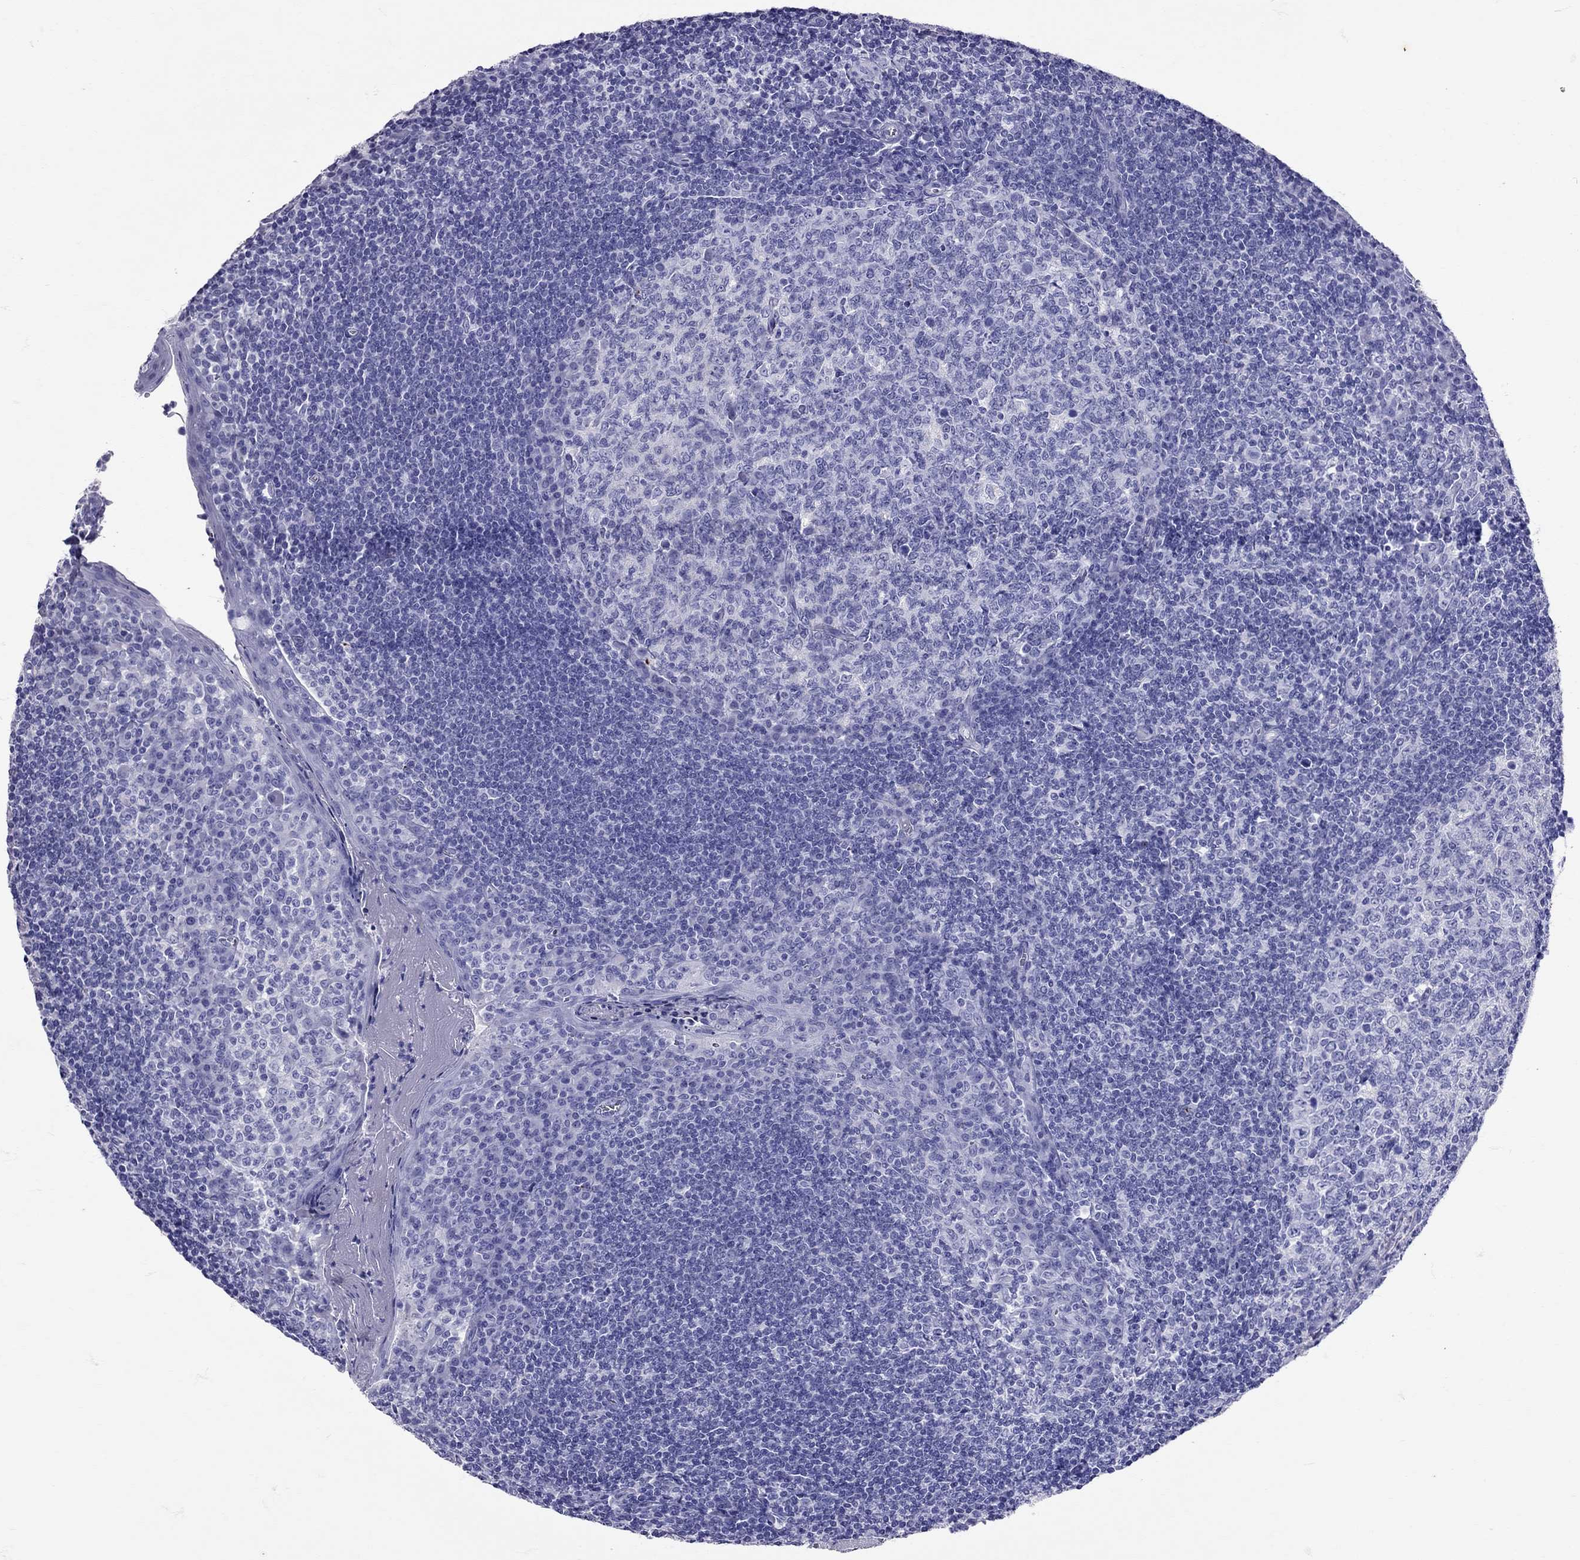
{"staining": {"intensity": "negative", "quantity": "none", "location": "none"}, "tissue": "tonsil", "cell_type": "Germinal center cells", "image_type": "normal", "snomed": [{"axis": "morphology", "description": "Normal tissue, NOS"}, {"axis": "topography", "description": "Tonsil"}], "caption": "DAB (3,3'-diaminobenzidine) immunohistochemical staining of unremarkable human tonsil demonstrates no significant positivity in germinal center cells. The staining is performed using DAB brown chromogen with nuclei counter-stained in using hematoxylin.", "gene": "AVP", "patient": {"sex": "female", "age": 13}}